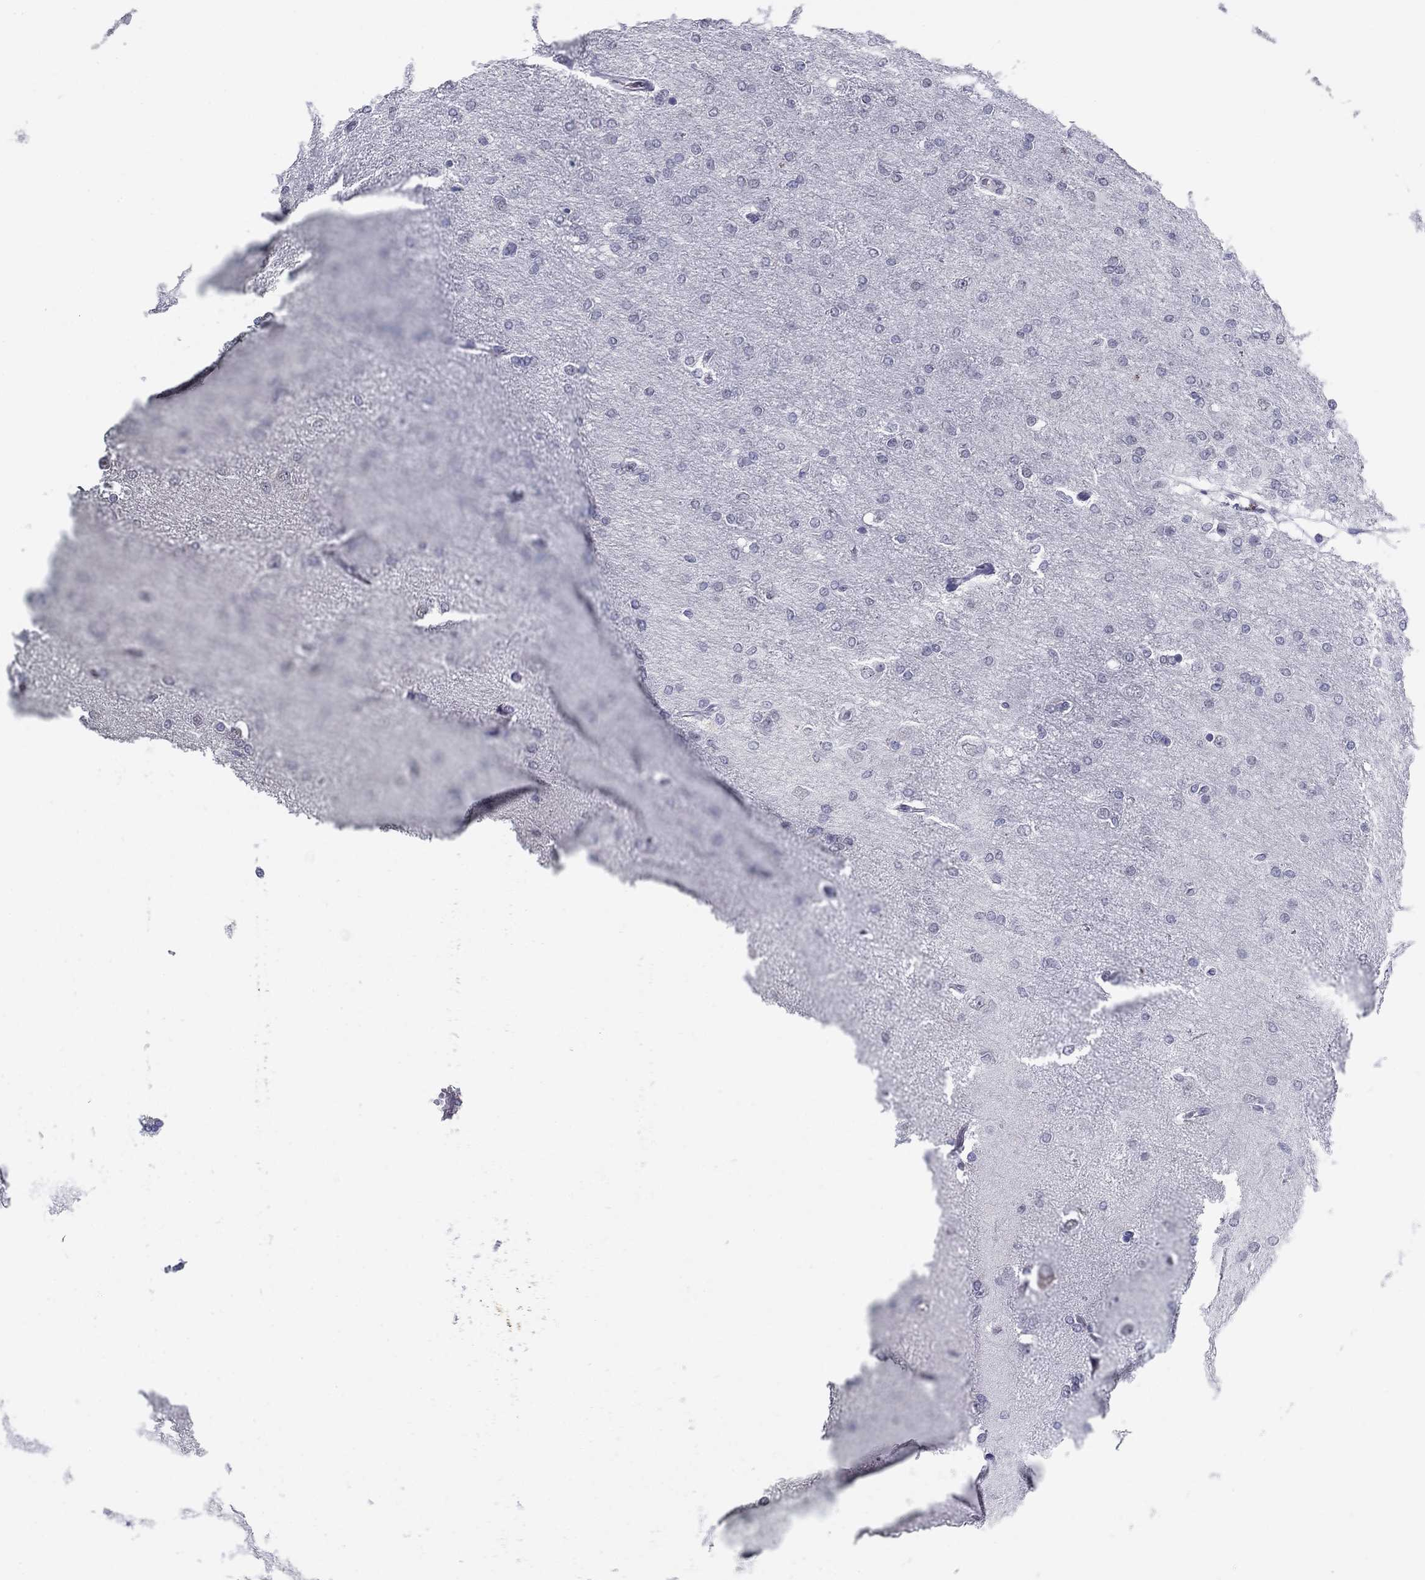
{"staining": {"intensity": "negative", "quantity": "none", "location": "none"}, "tissue": "glioma", "cell_type": "Tumor cells", "image_type": "cancer", "snomed": [{"axis": "morphology", "description": "Glioma, malignant, High grade"}, {"axis": "topography", "description": "Cerebral cortex"}], "caption": "Protein analysis of glioma exhibits no significant positivity in tumor cells. (DAB (3,3'-diaminobenzidine) immunohistochemistry (IHC) with hematoxylin counter stain).", "gene": "KRT75", "patient": {"sex": "male", "age": 70}}